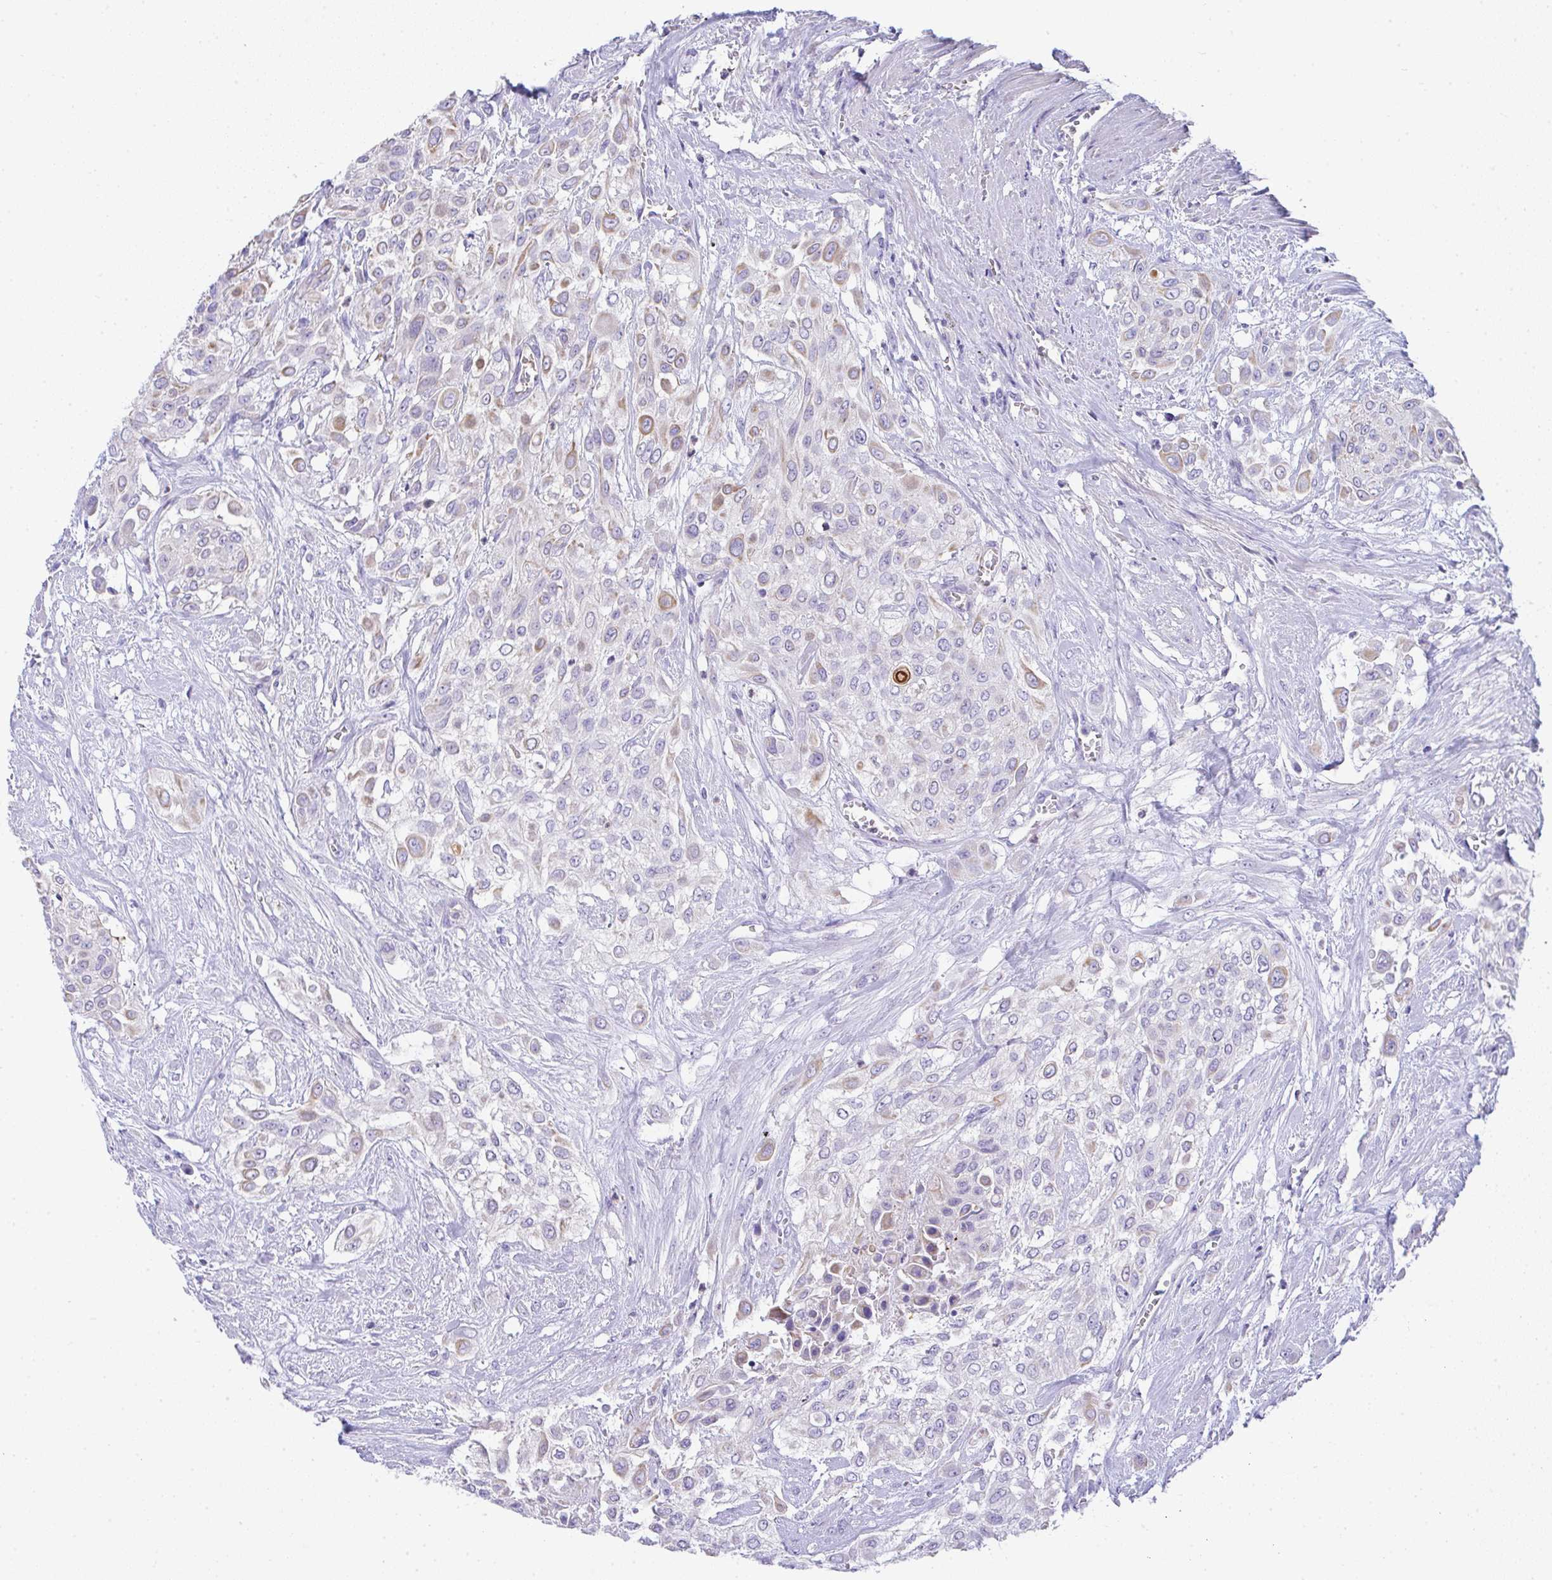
{"staining": {"intensity": "weak", "quantity": "<25%", "location": "cytoplasmic/membranous"}, "tissue": "urothelial cancer", "cell_type": "Tumor cells", "image_type": "cancer", "snomed": [{"axis": "morphology", "description": "Urothelial carcinoma, High grade"}, {"axis": "topography", "description": "Urinary bladder"}], "caption": "This histopathology image is of urothelial cancer stained with immunohistochemistry (IHC) to label a protein in brown with the nuclei are counter-stained blue. There is no staining in tumor cells. The staining was performed using DAB (3,3'-diaminobenzidine) to visualize the protein expression in brown, while the nuclei were stained in blue with hematoxylin (Magnification: 20x).", "gene": "TNFAIP8", "patient": {"sex": "male", "age": 57}}